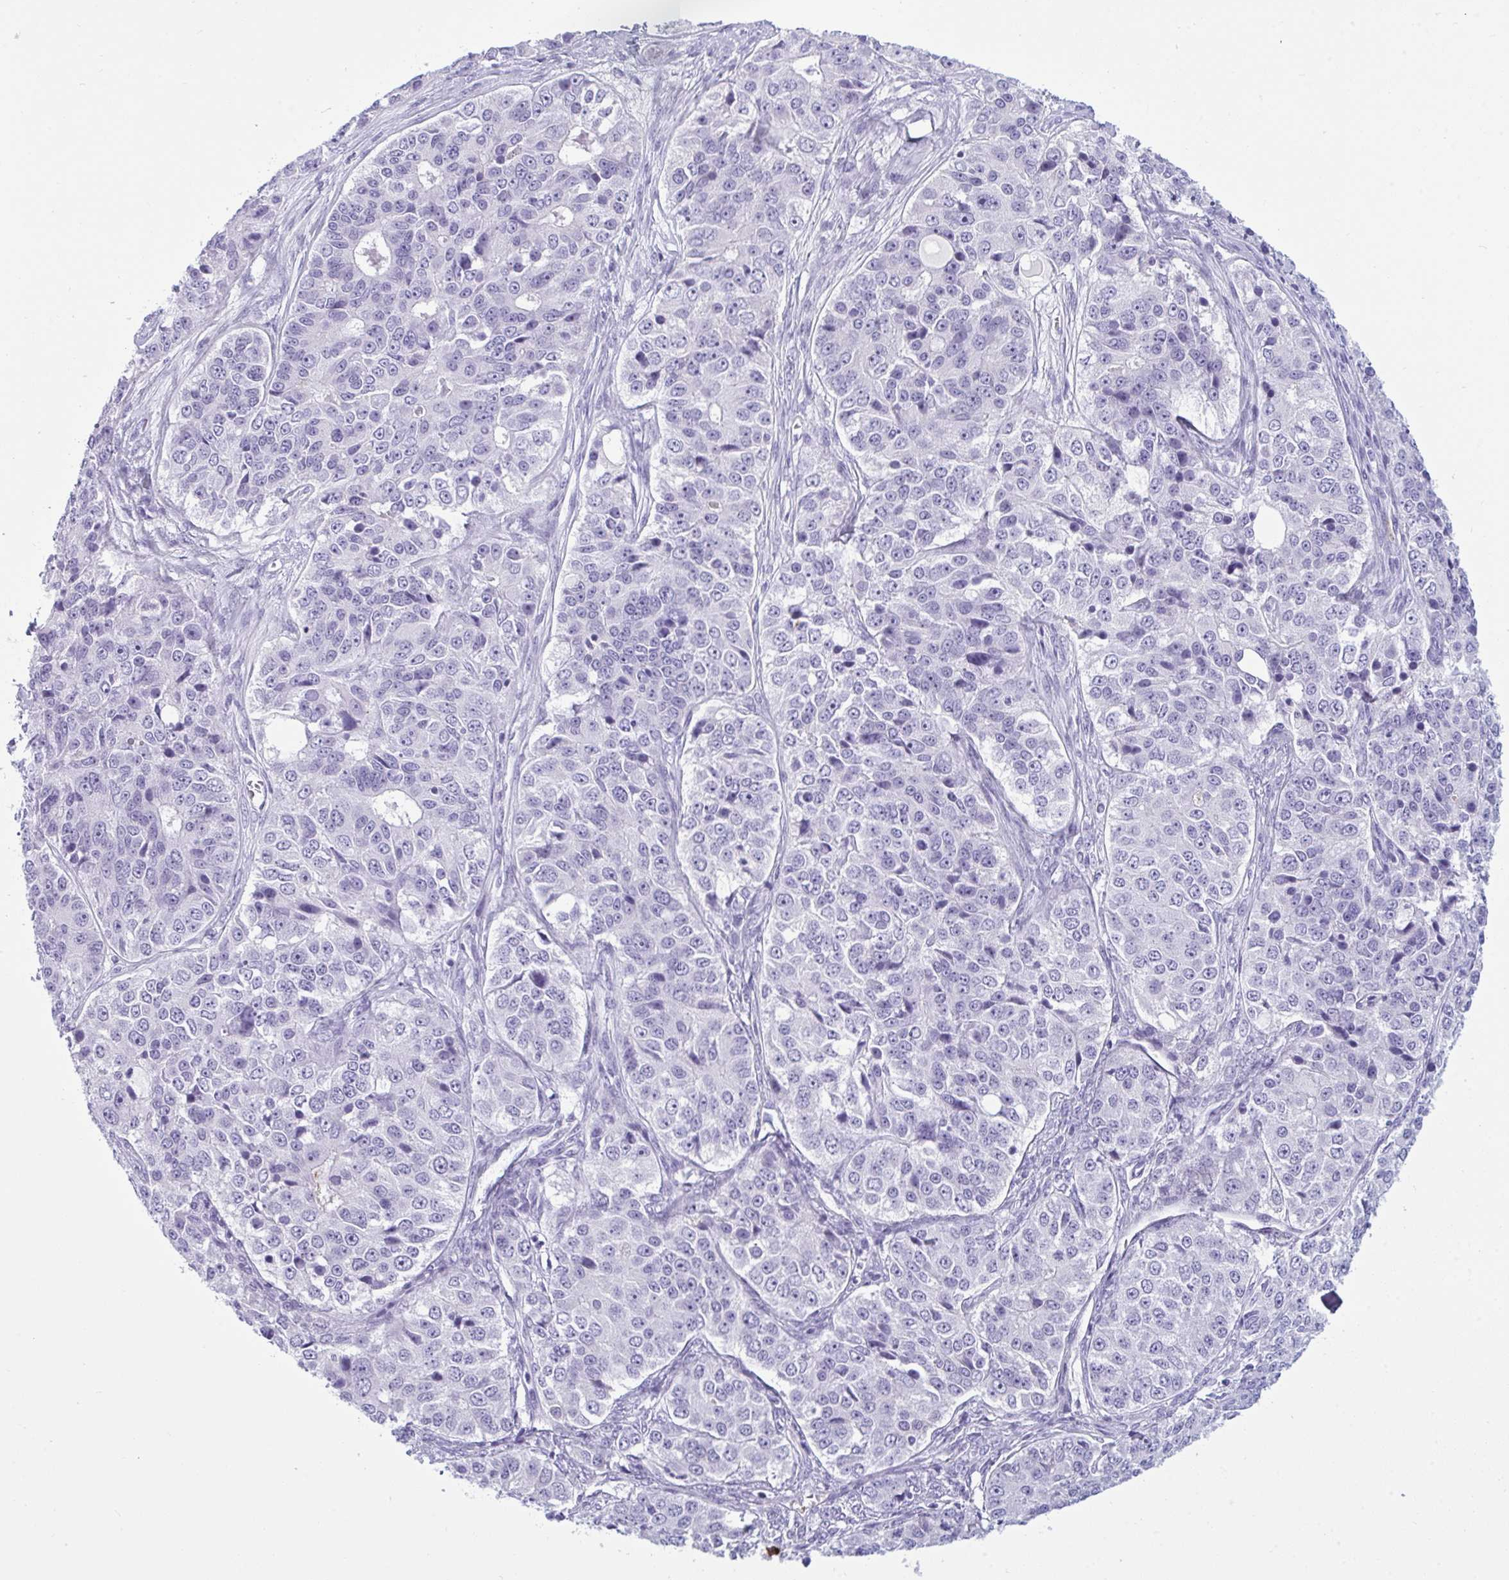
{"staining": {"intensity": "negative", "quantity": "none", "location": "none"}, "tissue": "ovarian cancer", "cell_type": "Tumor cells", "image_type": "cancer", "snomed": [{"axis": "morphology", "description": "Carcinoma, endometroid"}, {"axis": "topography", "description": "Ovary"}], "caption": "DAB (3,3'-diaminobenzidine) immunohistochemical staining of ovarian endometroid carcinoma reveals no significant expression in tumor cells. Brightfield microscopy of immunohistochemistry stained with DAB (3,3'-diaminobenzidine) (brown) and hematoxylin (blue), captured at high magnification.", "gene": "ARHGAP42", "patient": {"sex": "female", "age": 51}}